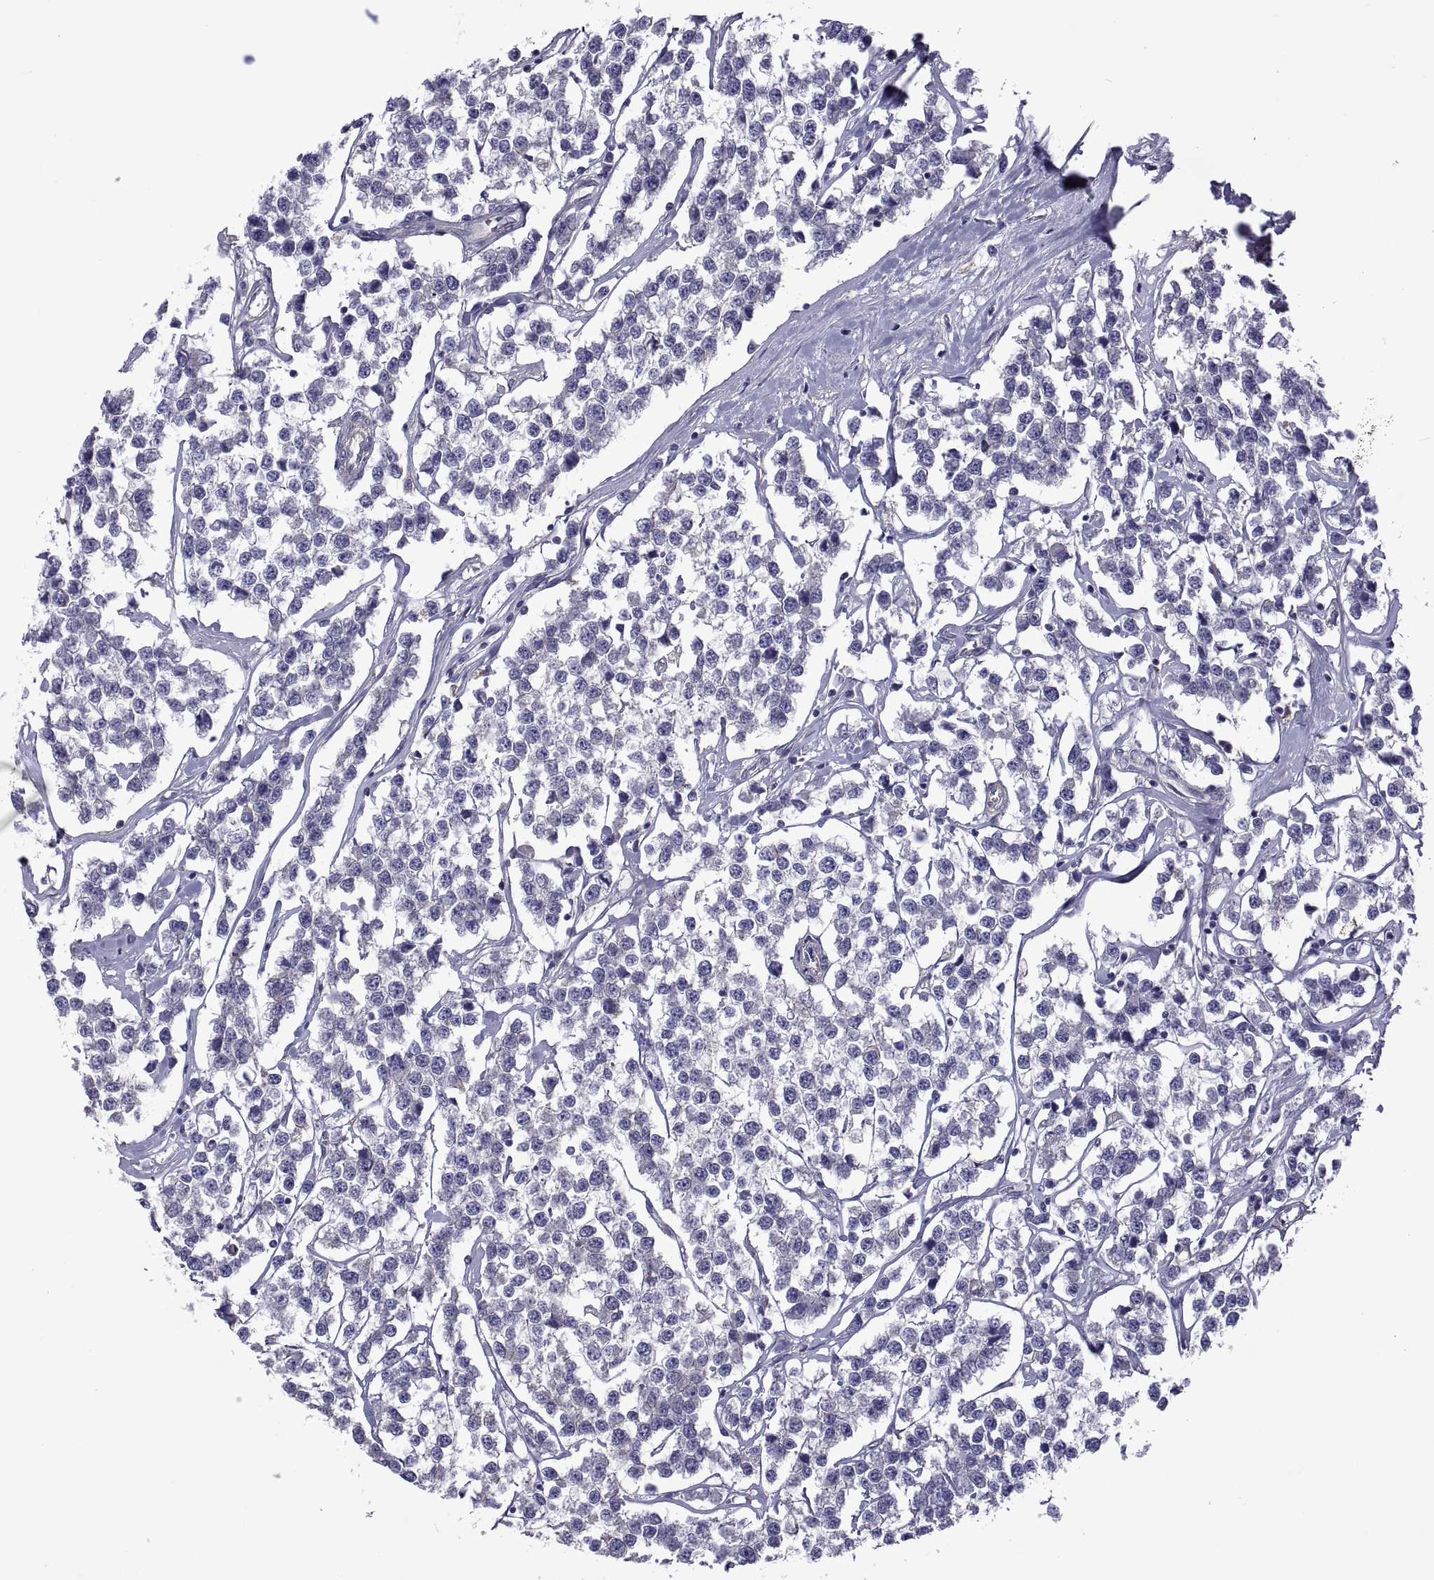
{"staining": {"intensity": "negative", "quantity": "none", "location": "none"}, "tissue": "testis cancer", "cell_type": "Tumor cells", "image_type": "cancer", "snomed": [{"axis": "morphology", "description": "Seminoma, NOS"}, {"axis": "topography", "description": "Testis"}], "caption": "IHC image of seminoma (testis) stained for a protein (brown), which demonstrates no expression in tumor cells.", "gene": "TMC3", "patient": {"sex": "male", "age": 59}}